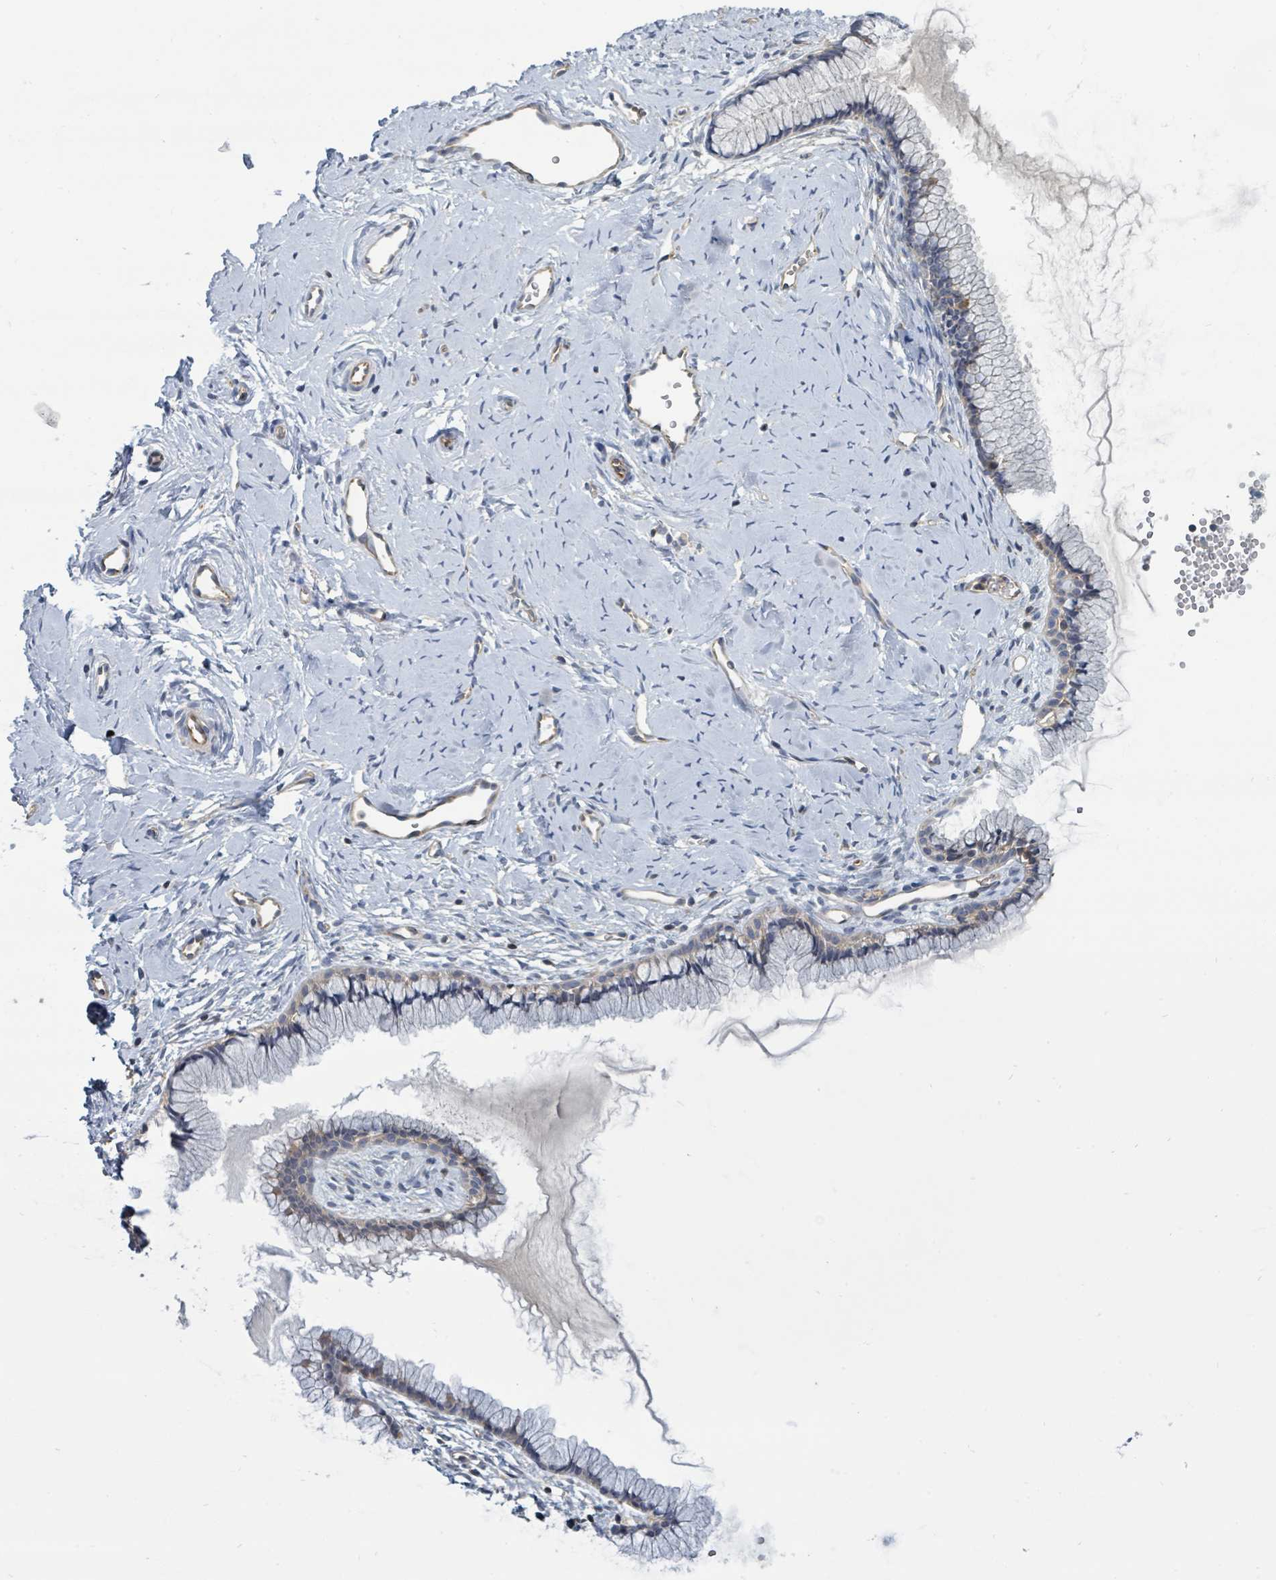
{"staining": {"intensity": "negative", "quantity": "none", "location": "none"}, "tissue": "cervix", "cell_type": "Glandular cells", "image_type": "normal", "snomed": [{"axis": "morphology", "description": "Normal tissue, NOS"}, {"axis": "topography", "description": "Cervix"}], "caption": "This is a photomicrograph of immunohistochemistry staining of benign cervix, which shows no positivity in glandular cells.", "gene": "BOLA2B", "patient": {"sex": "female", "age": 40}}